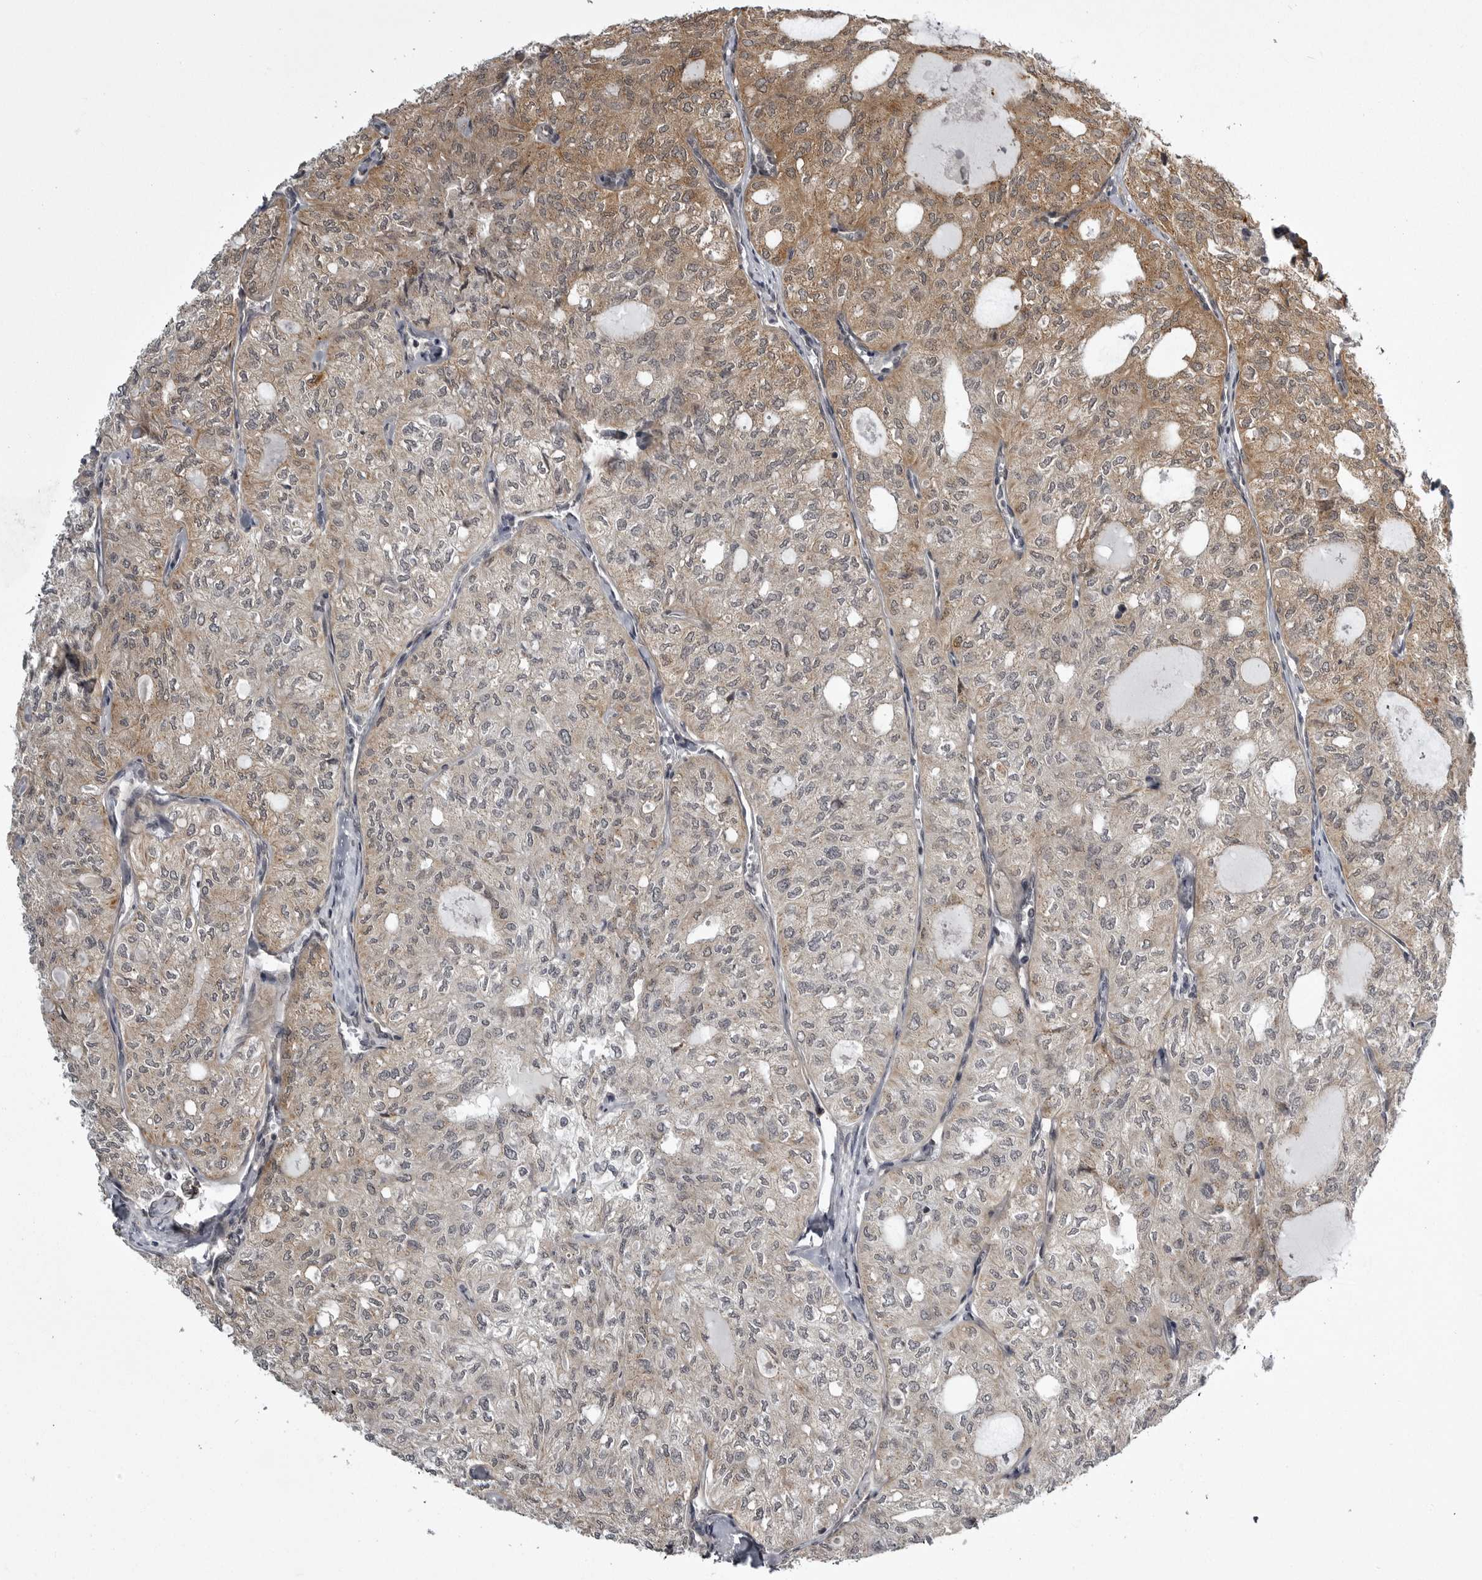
{"staining": {"intensity": "moderate", "quantity": "<25%", "location": "cytoplasmic/membranous"}, "tissue": "thyroid cancer", "cell_type": "Tumor cells", "image_type": "cancer", "snomed": [{"axis": "morphology", "description": "Follicular adenoma carcinoma, NOS"}, {"axis": "topography", "description": "Thyroid gland"}], "caption": "Moderate cytoplasmic/membranous protein staining is appreciated in about <25% of tumor cells in thyroid cancer. (Brightfield microscopy of DAB IHC at high magnification).", "gene": "SNX16", "patient": {"sex": "male", "age": 75}}